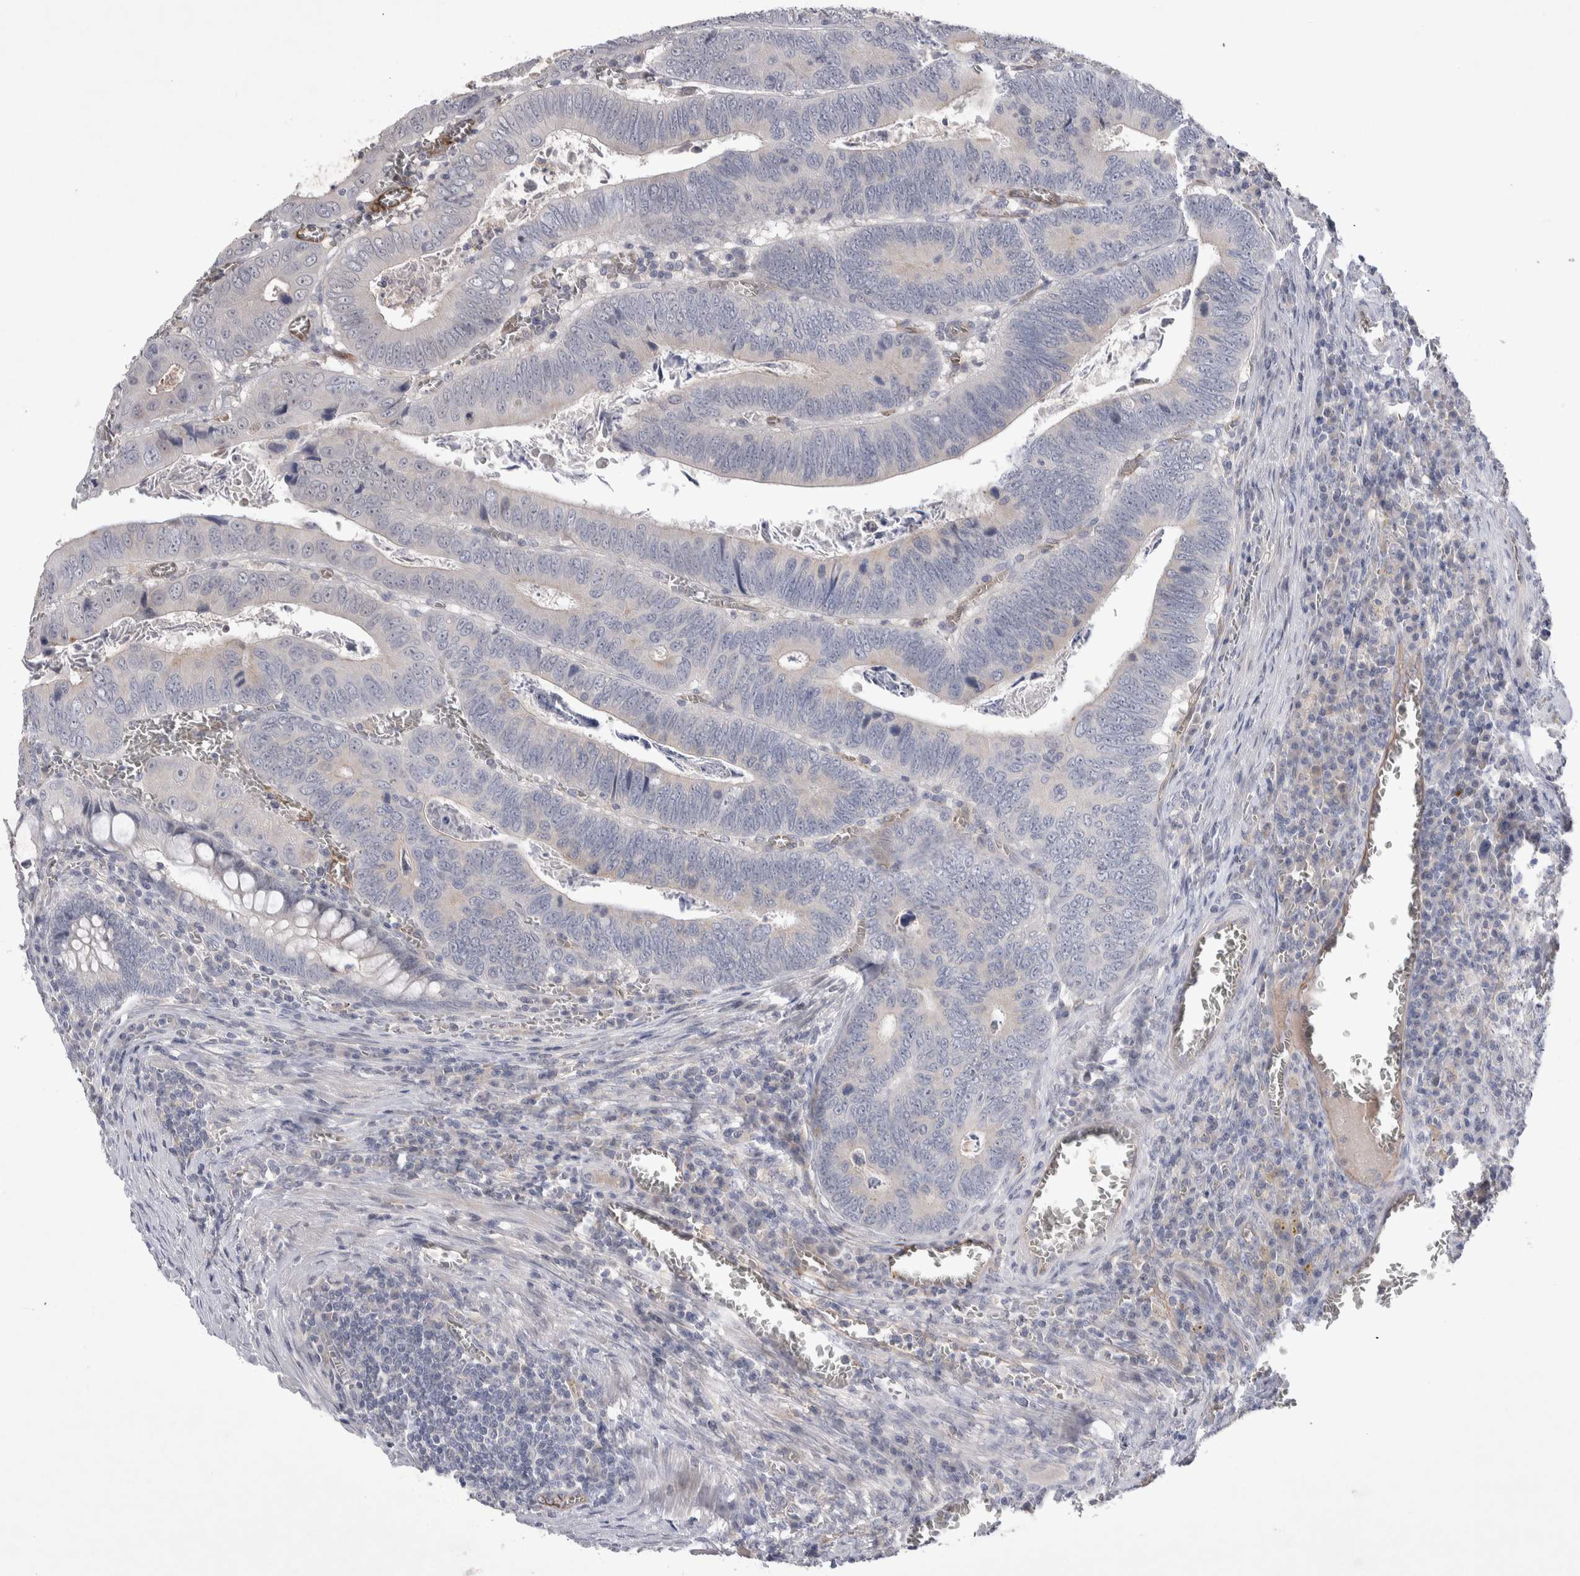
{"staining": {"intensity": "negative", "quantity": "none", "location": "none"}, "tissue": "colorectal cancer", "cell_type": "Tumor cells", "image_type": "cancer", "snomed": [{"axis": "morphology", "description": "Inflammation, NOS"}, {"axis": "morphology", "description": "Adenocarcinoma, NOS"}, {"axis": "topography", "description": "Colon"}], "caption": "The immunohistochemistry (IHC) image has no significant staining in tumor cells of colorectal cancer tissue.", "gene": "CEP131", "patient": {"sex": "male", "age": 72}}